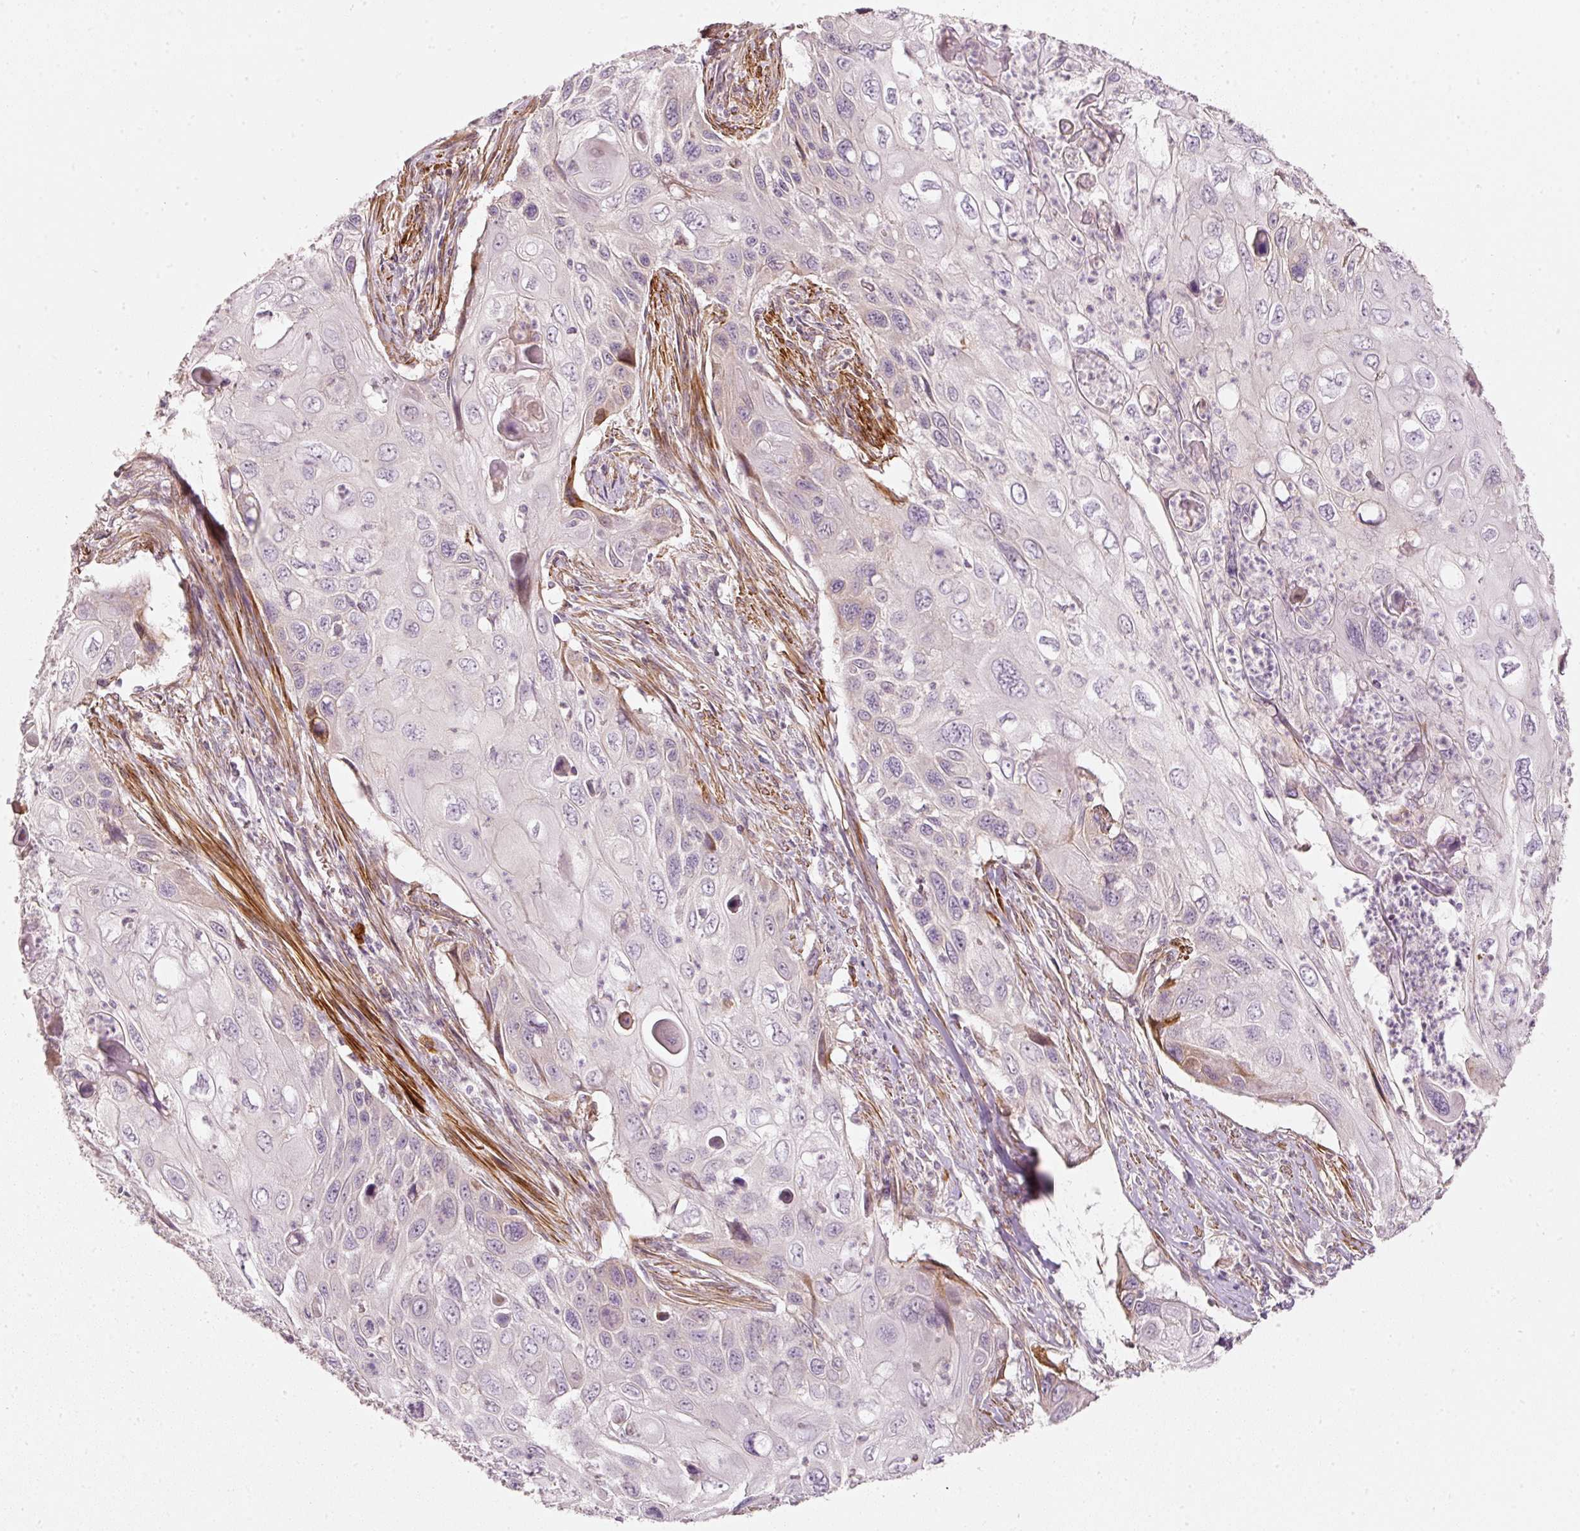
{"staining": {"intensity": "negative", "quantity": "none", "location": "none"}, "tissue": "cervical cancer", "cell_type": "Tumor cells", "image_type": "cancer", "snomed": [{"axis": "morphology", "description": "Squamous cell carcinoma, NOS"}, {"axis": "topography", "description": "Cervix"}], "caption": "Immunohistochemical staining of cervical cancer (squamous cell carcinoma) exhibits no significant staining in tumor cells.", "gene": "KCNQ1", "patient": {"sex": "female", "age": 70}}